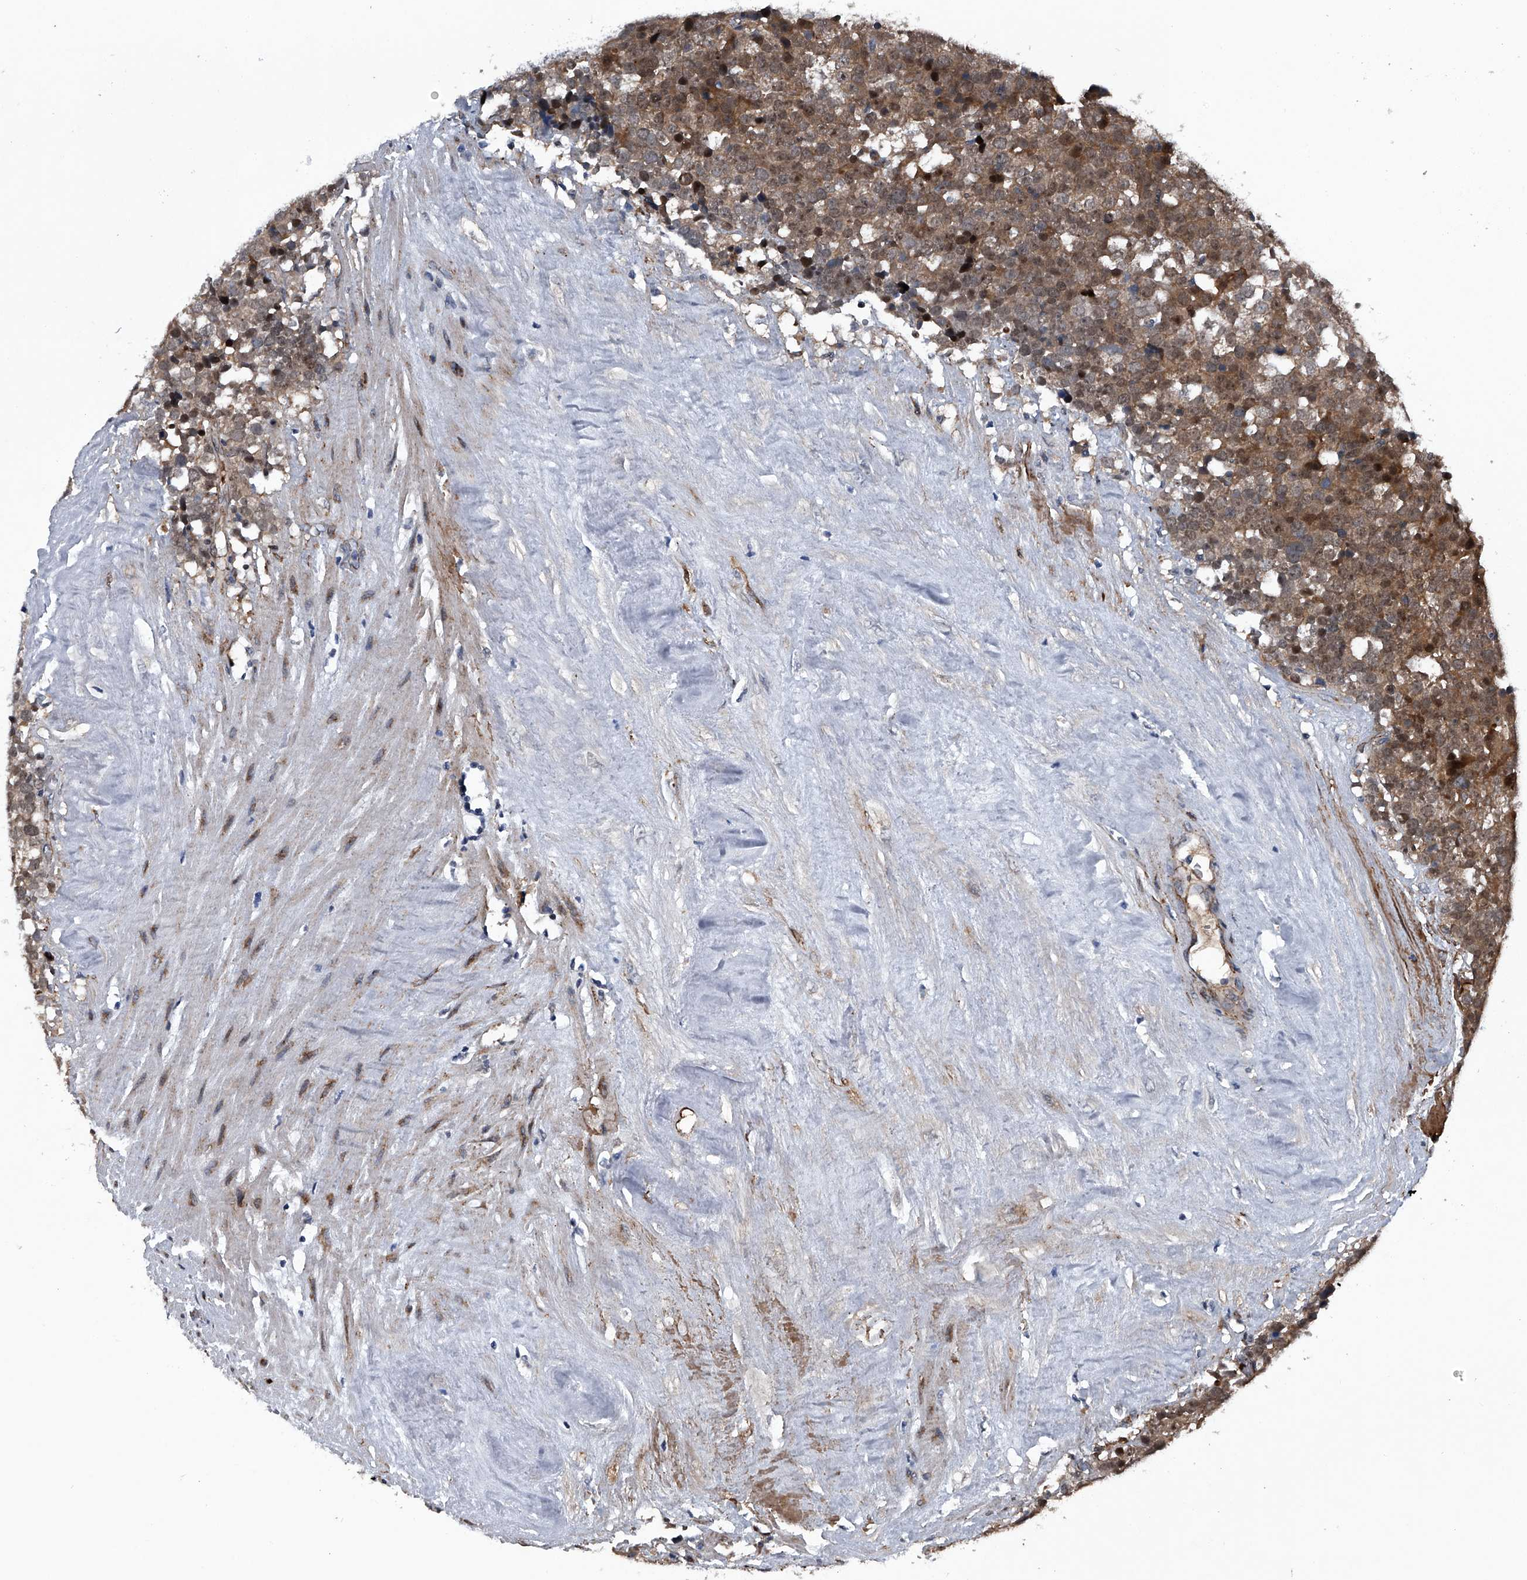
{"staining": {"intensity": "moderate", "quantity": ">75%", "location": "cytoplasmic/membranous,nuclear"}, "tissue": "testis cancer", "cell_type": "Tumor cells", "image_type": "cancer", "snomed": [{"axis": "morphology", "description": "Seminoma, NOS"}, {"axis": "topography", "description": "Testis"}], "caption": "This photomicrograph demonstrates IHC staining of seminoma (testis), with medium moderate cytoplasmic/membranous and nuclear staining in approximately >75% of tumor cells.", "gene": "MAPKAP1", "patient": {"sex": "male", "age": 71}}